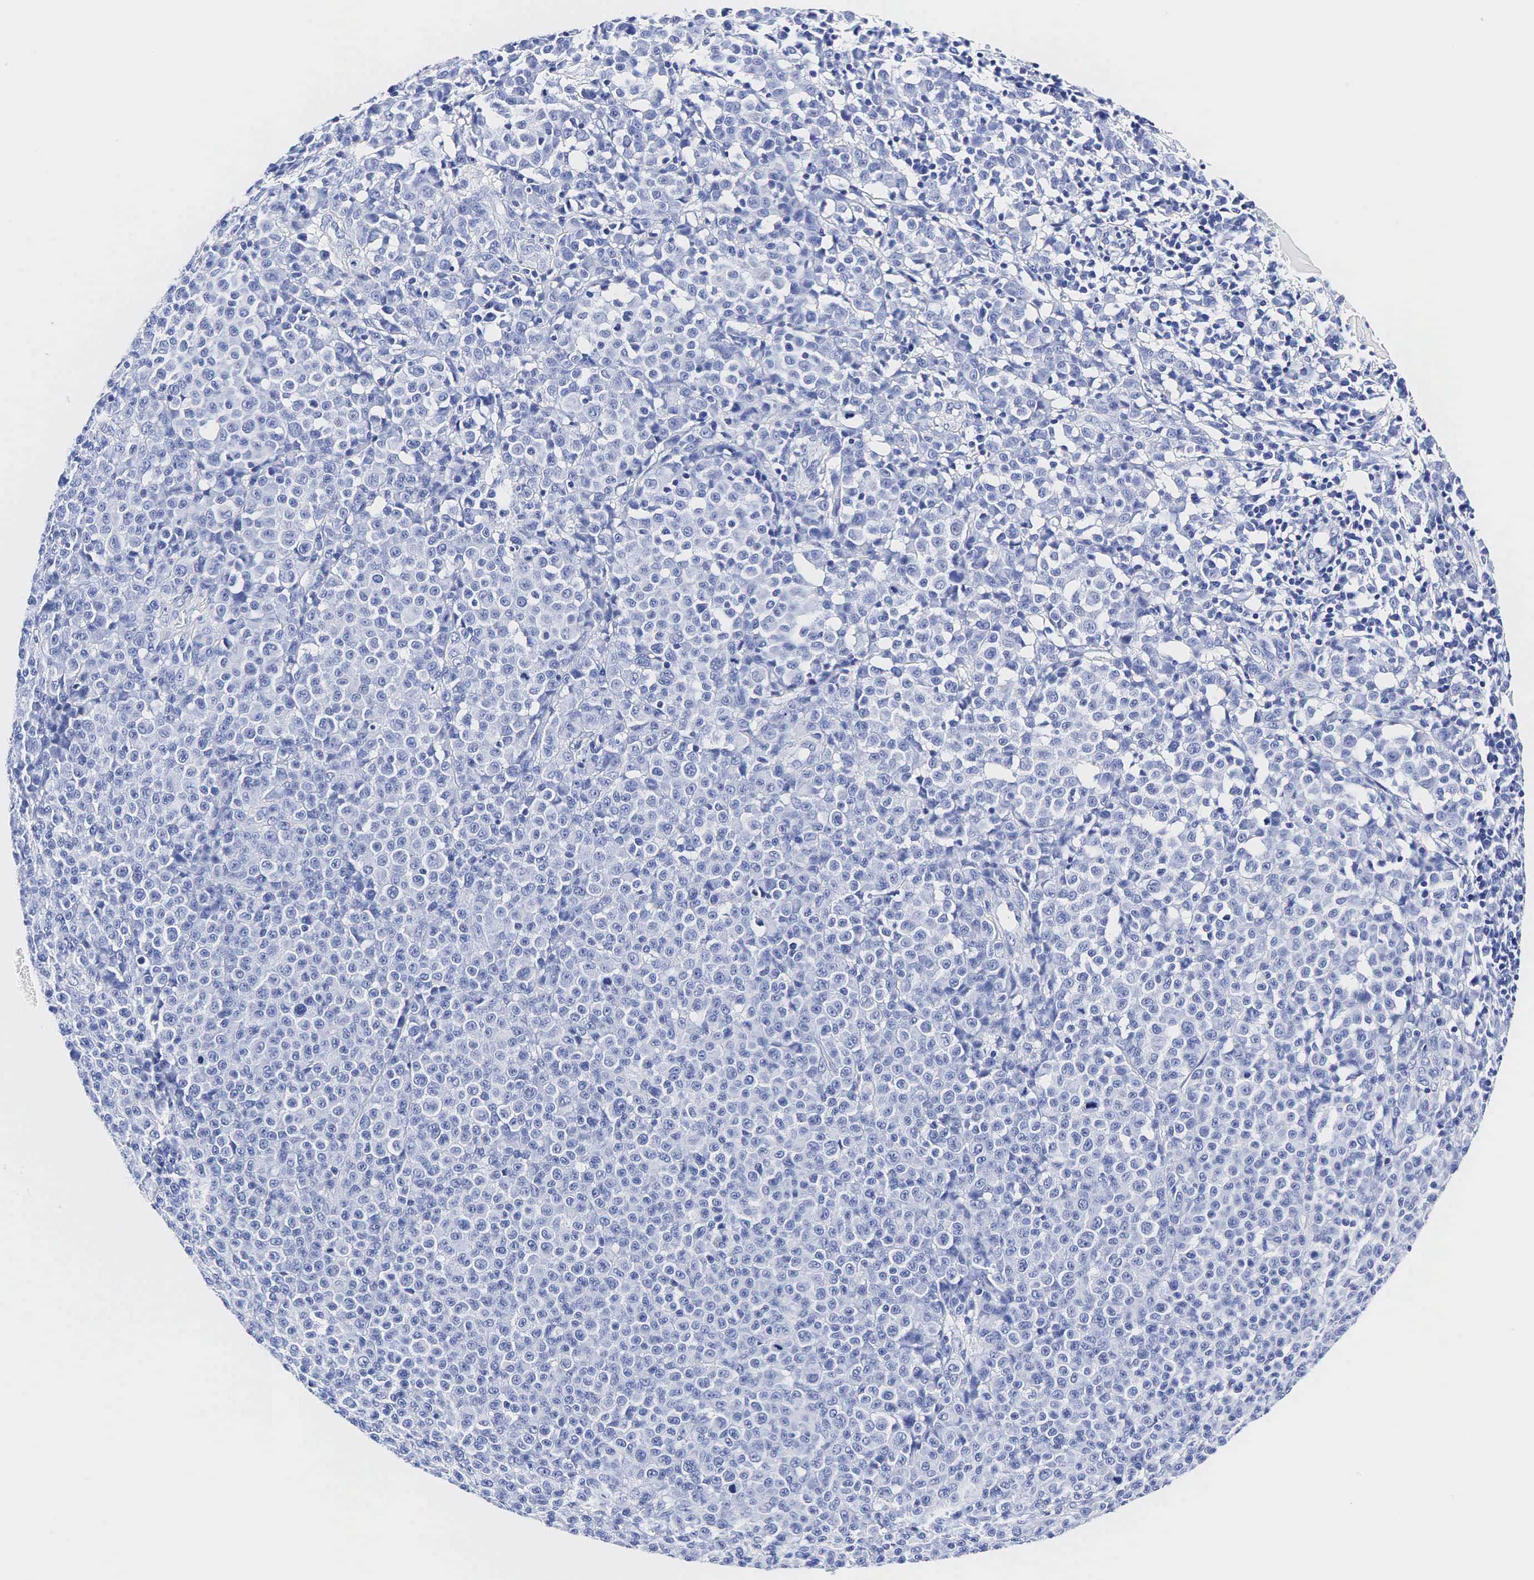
{"staining": {"intensity": "negative", "quantity": "none", "location": "none"}, "tissue": "melanoma", "cell_type": "Tumor cells", "image_type": "cancer", "snomed": [{"axis": "morphology", "description": "Malignant melanoma, Metastatic site"}, {"axis": "topography", "description": "Skin"}], "caption": "Tumor cells show no significant expression in malignant melanoma (metastatic site).", "gene": "TG", "patient": {"sex": "male", "age": 32}}